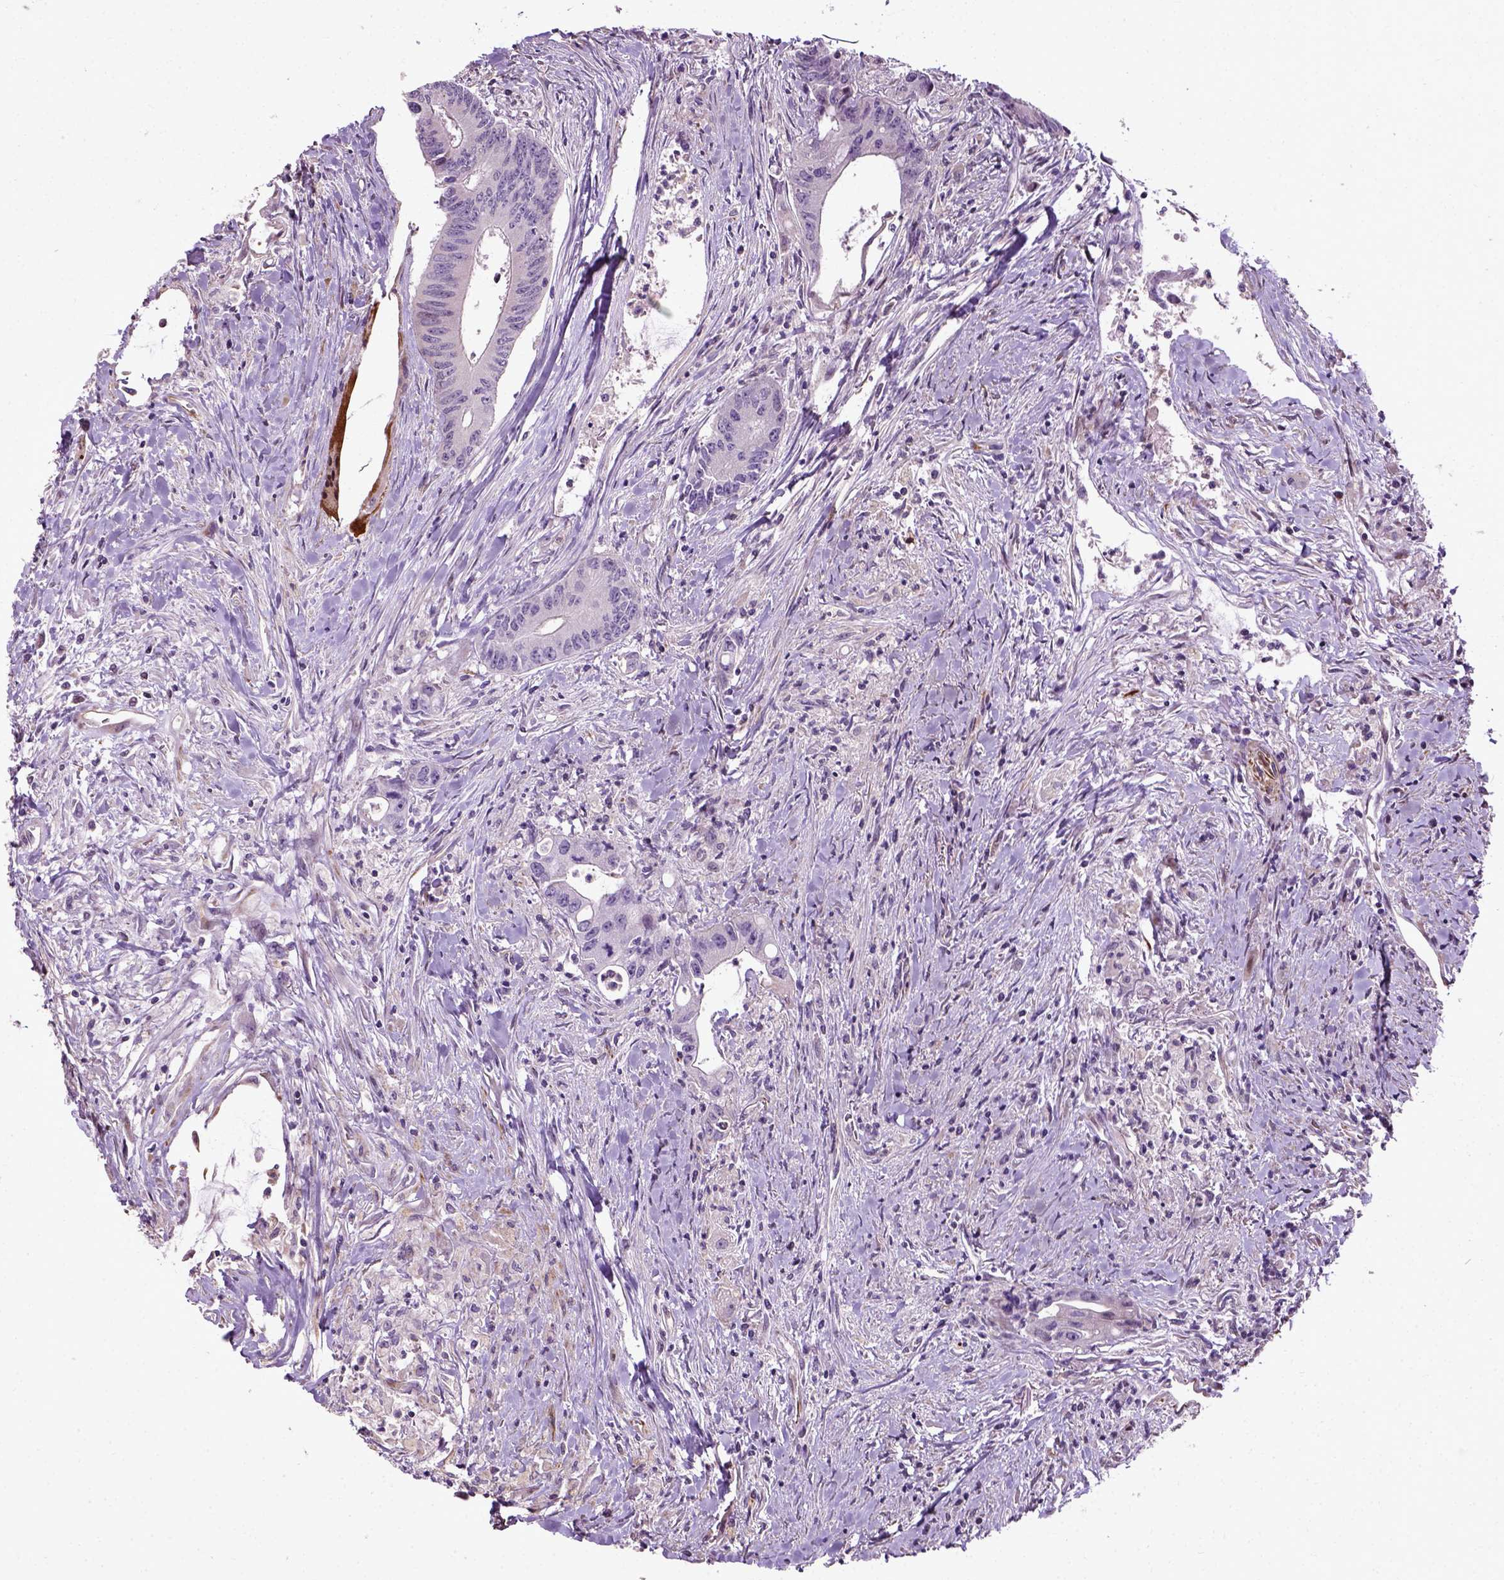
{"staining": {"intensity": "negative", "quantity": "none", "location": "none"}, "tissue": "colorectal cancer", "cell_type": "Tumor cells", "image_type": "cancer", "snomed": [{"axis": "morphology", "description": "Adenocarcinoma, NOS"}, {"axis": "topography", "description": "Rectum"}], "caption": "An IHC photomicrograph of colorectal adenocarcinoma is shown. There is no staining in tumor cells of colorectal adenocarcinoma. (Immunohistochemistry, brightfield microscopy, high magnification).", "gene": "PKP3", "patient": {"sex": "male", "age": 59}}